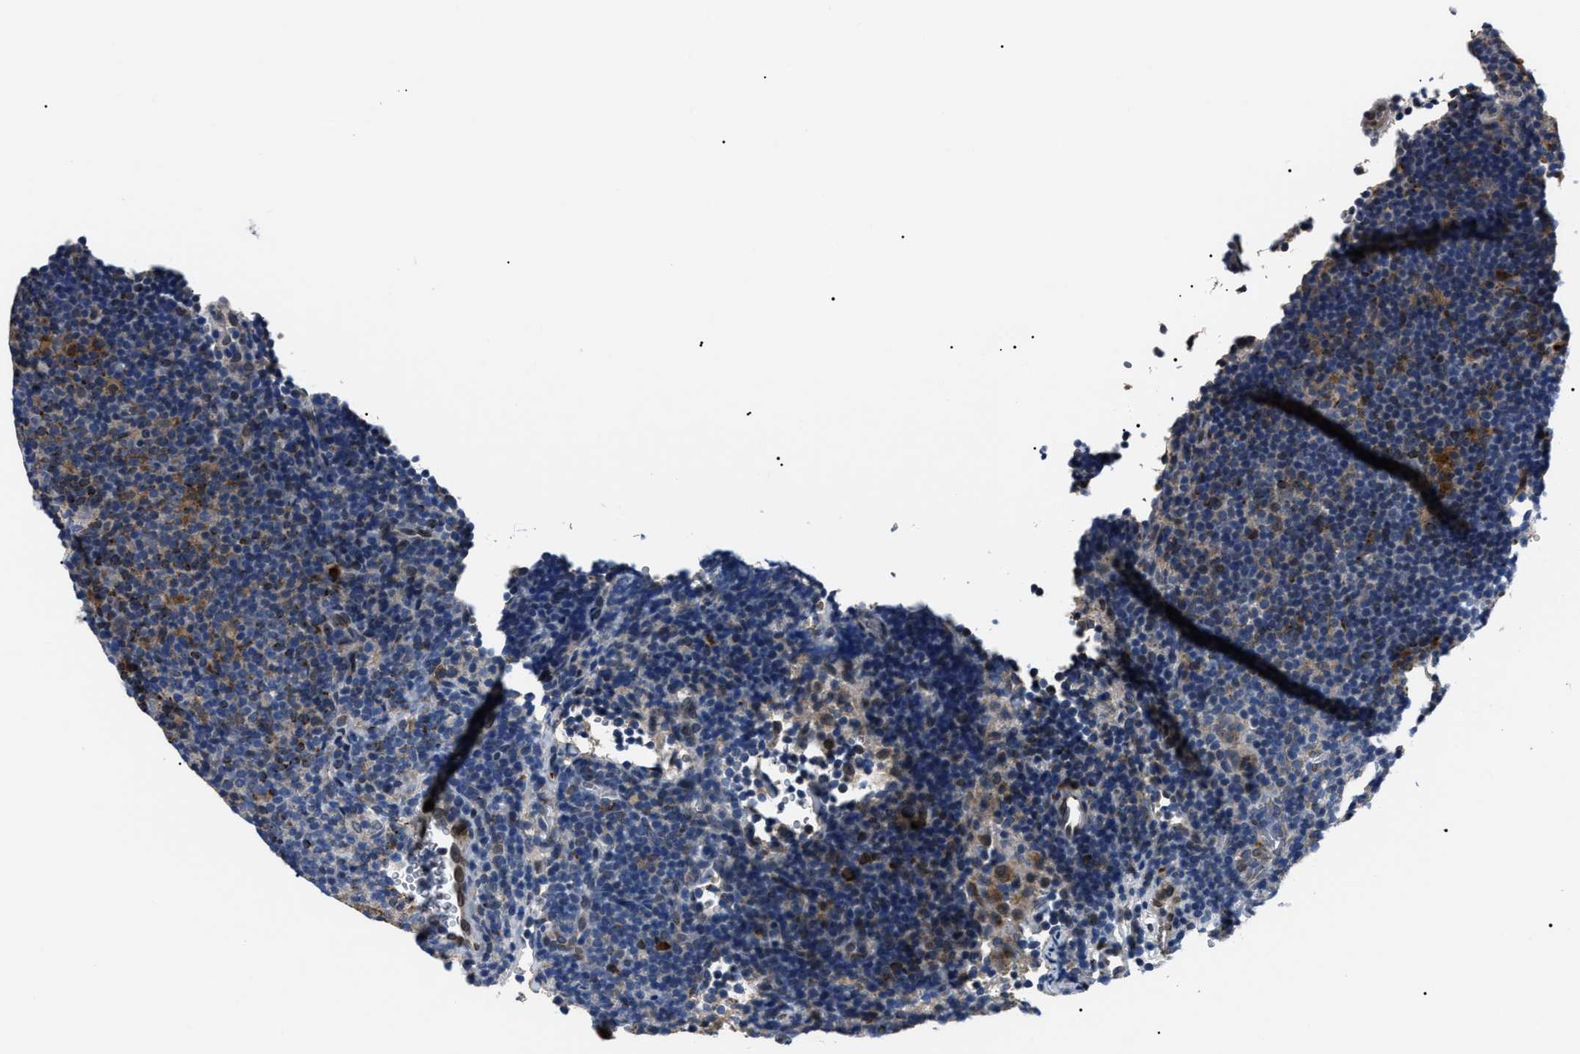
{"staining": {"intensity": "negative", "quantity": "none", "location": "none"}, "tissue": "lymphoma", "cell_type": "Tumor cells", "image_type": "cancer", "snomed": [{"axis": "morphology", "description": "Hodgkin's disease, NOS"}, {"axis": "topography", "description": "Lymph node"}], "caption": "This is a histopathology image of immunohistochemistry (IHC) staining of Hodgkin's disease, which shows no positivity in tumor cells.", "gene": "LRRC14", "patient": {"sex": "female", "age": 57}}